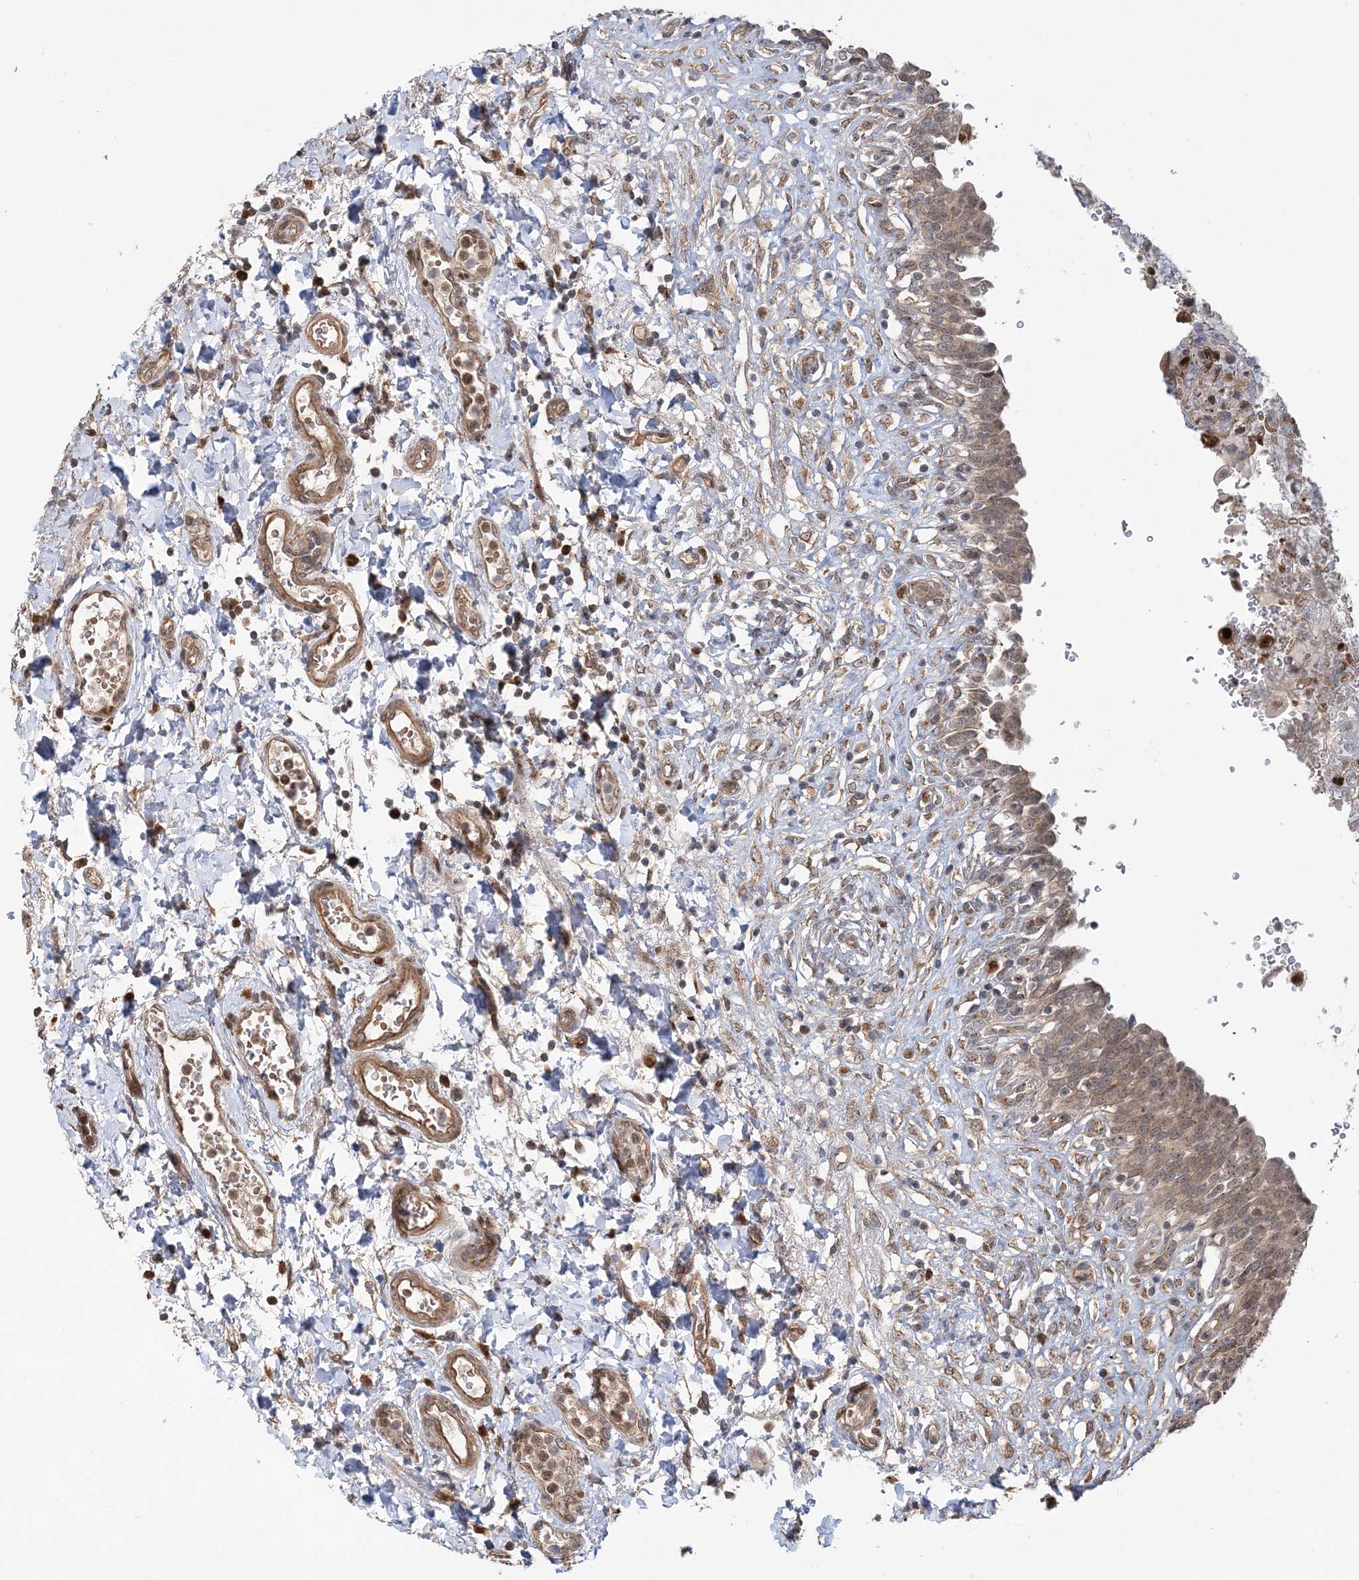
{"staining": {"intensity": "moderate", "quantity": ">75%", "location": "cytoplasmic/membranous,nuclear"}, "tissue": "urinary bladder", "cell_type": "Urothelial cells", "image_type": "normal", "snomed": [{"axis": "morphology", "description": "Urothelial carcinoma, High grade"}, {"axis": "topography", "description": "Urinary bladder"}], "caption": "Benign urinary bladder shows moderate cytoplasmic/membranous,nuclear expression in approximately >75% of urothelial cells.", "gene": "KIF4A", "patient": {"sex": "male", "age": 46}}